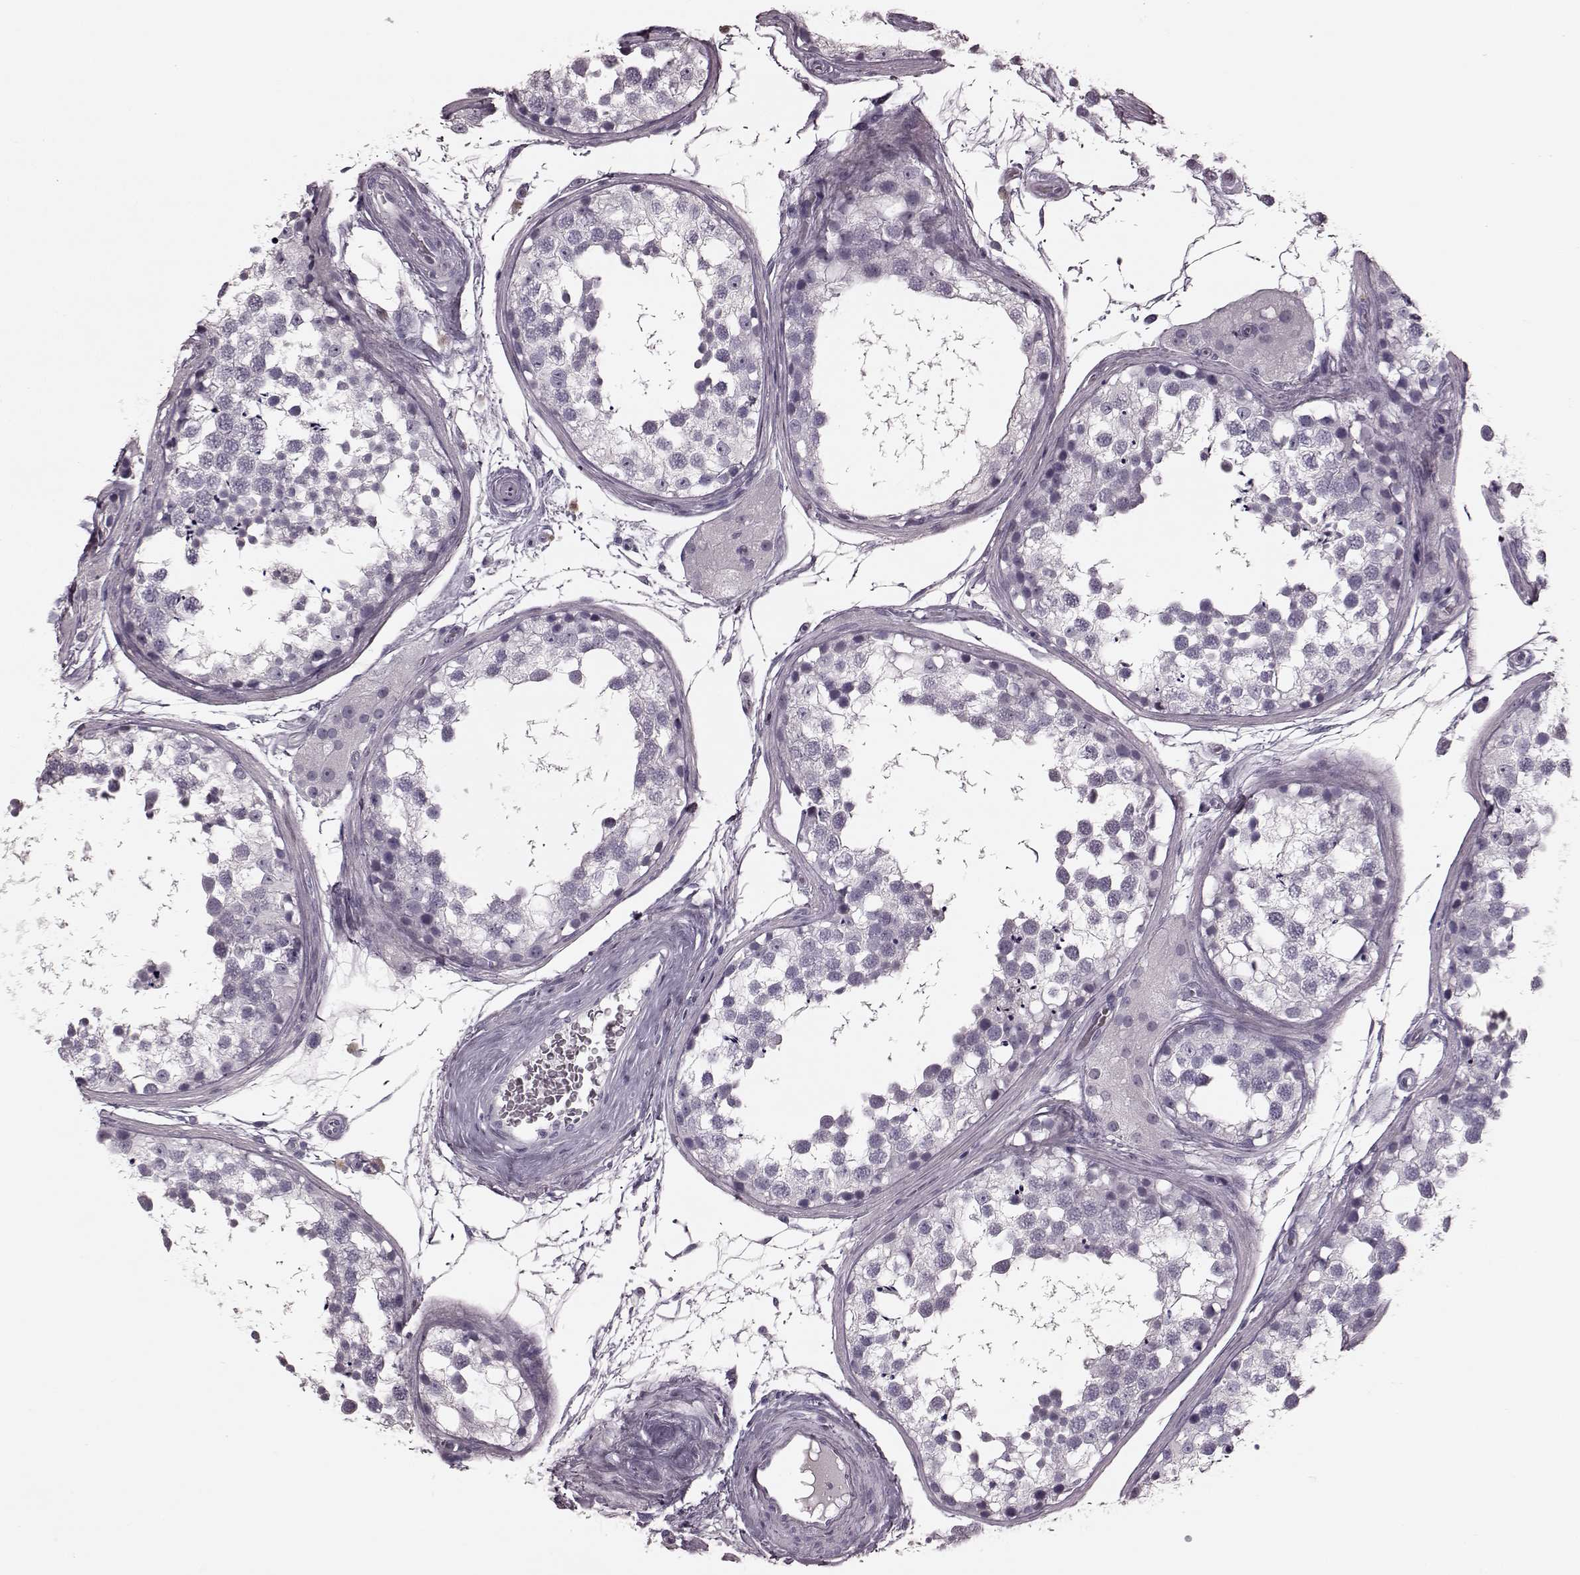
{"staining": {"intensity": "negative", "quantity": "none", "location": "none"}, "tissue": "testis", "cell_type": "Cells in seminiferous ducts", "image_type": "normal", "snomed": [{"axis": "morphology", "description": "Normal tissue, NOS"}, {"axis": "morphology", "description": "Seminoma, NOS"}, {"axis": "topography", "description": "Testis"}], "caption": "Immunohistochemistry (IHC) of benign testis shows no positivity in cells in seminiferous ducts. (Stains: DAB (3,3'-diaminobenzidine) IHC with hematoxylin counter stain, Microscopy: brightfield microscopy at high magnification).", "gene": "TRPM1", "patient": {"sex": "male", "age": 65}}